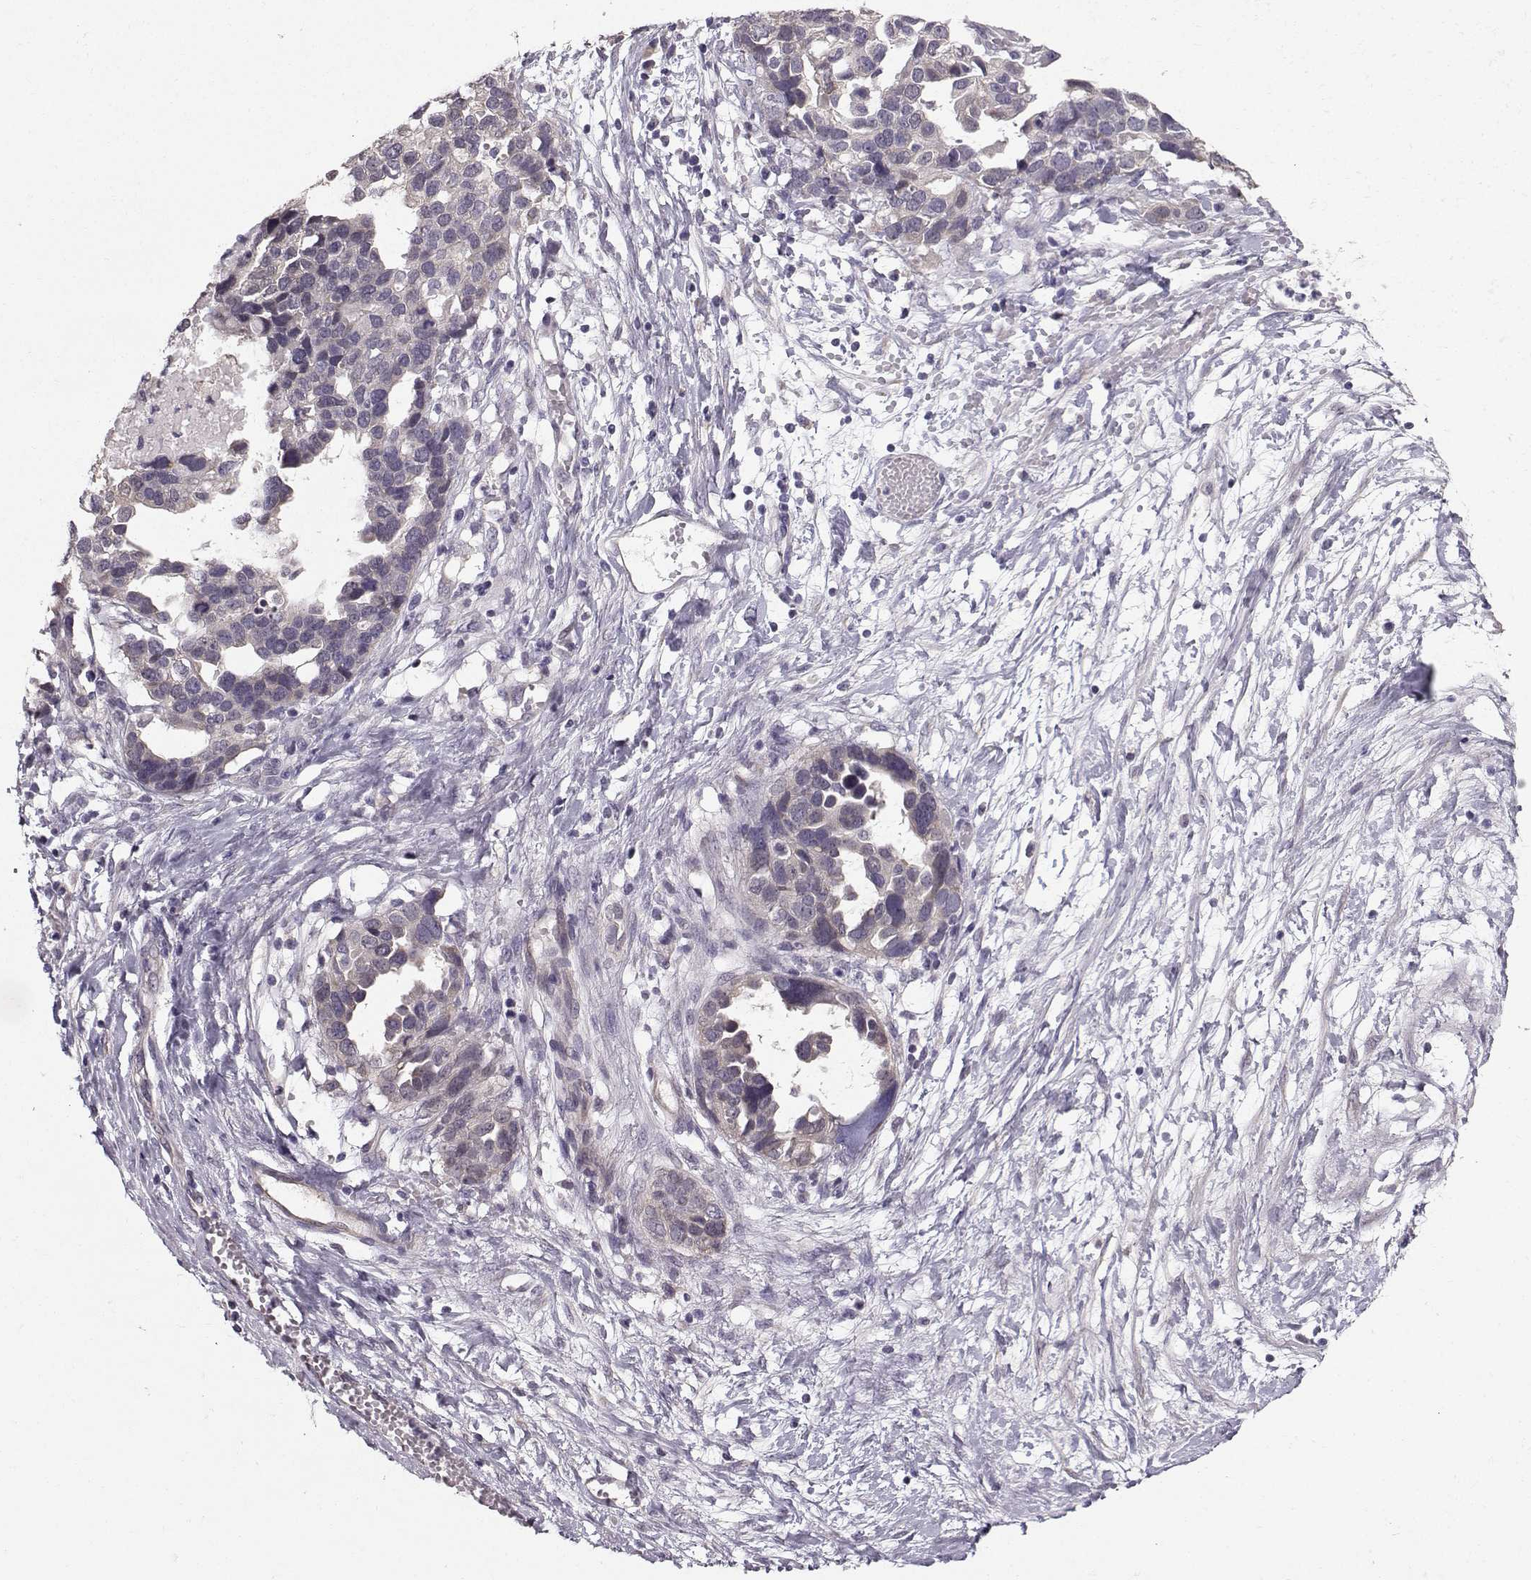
{"staining": {"intensity": "weak", "quantity": "<25%", "location": "cytoplasmic/membranous"}, "tissue": "ovarian cancer", "cell_type": "Tumor cells", "image_type": "cancer", "snomed": [{"axis": "morphology", "description": "Cystadenocarcinoma, serous, NOS"}, {"axis": "topography", "description": "Ovary"}], "caption": "An image of ovarian cancer stained for a protein reveals no brown staining in tumor cells.", "gene": "TSPYL5", "patient": {"sex": "female", "age": 54}}